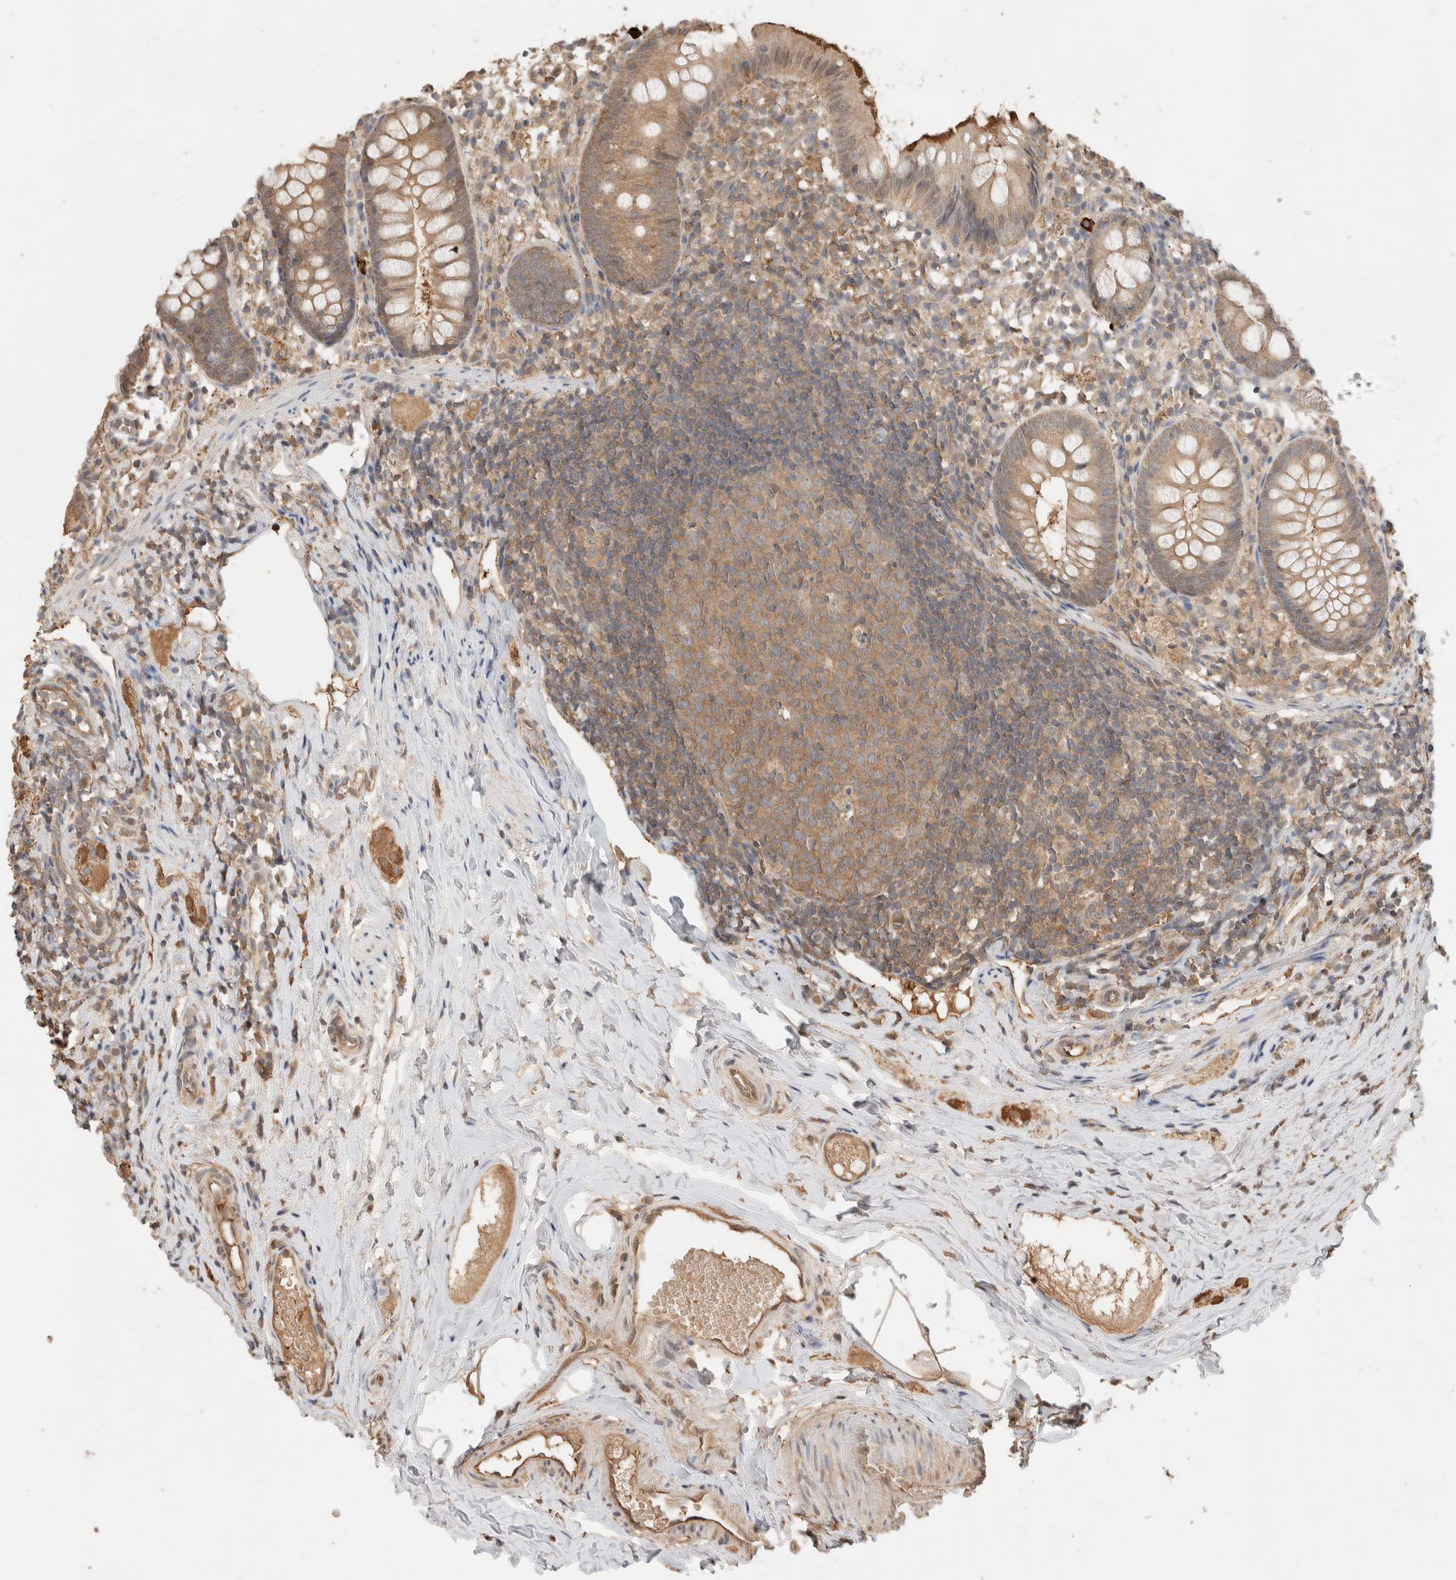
{"staining": {"intensity": "moderate", "quantity": ">75%", "location": "cytoplasmic/membranous"}, "tissue": "appendix", "cell_type": "Glandular cells", "image_type": "normal", "snomed": [{"axis": "morphology", "description": "Normal tissue, NOS"}, {"axis": "topography", "description": "Appendix"}], "caption": "Immunohistochemical staining of normal human appendix shows moderate cytoplasmic/membranous protein staining in about >75% of glandular cells.", "gene": "YWHAH", "patient": {"sex": "female", "age": 20}}